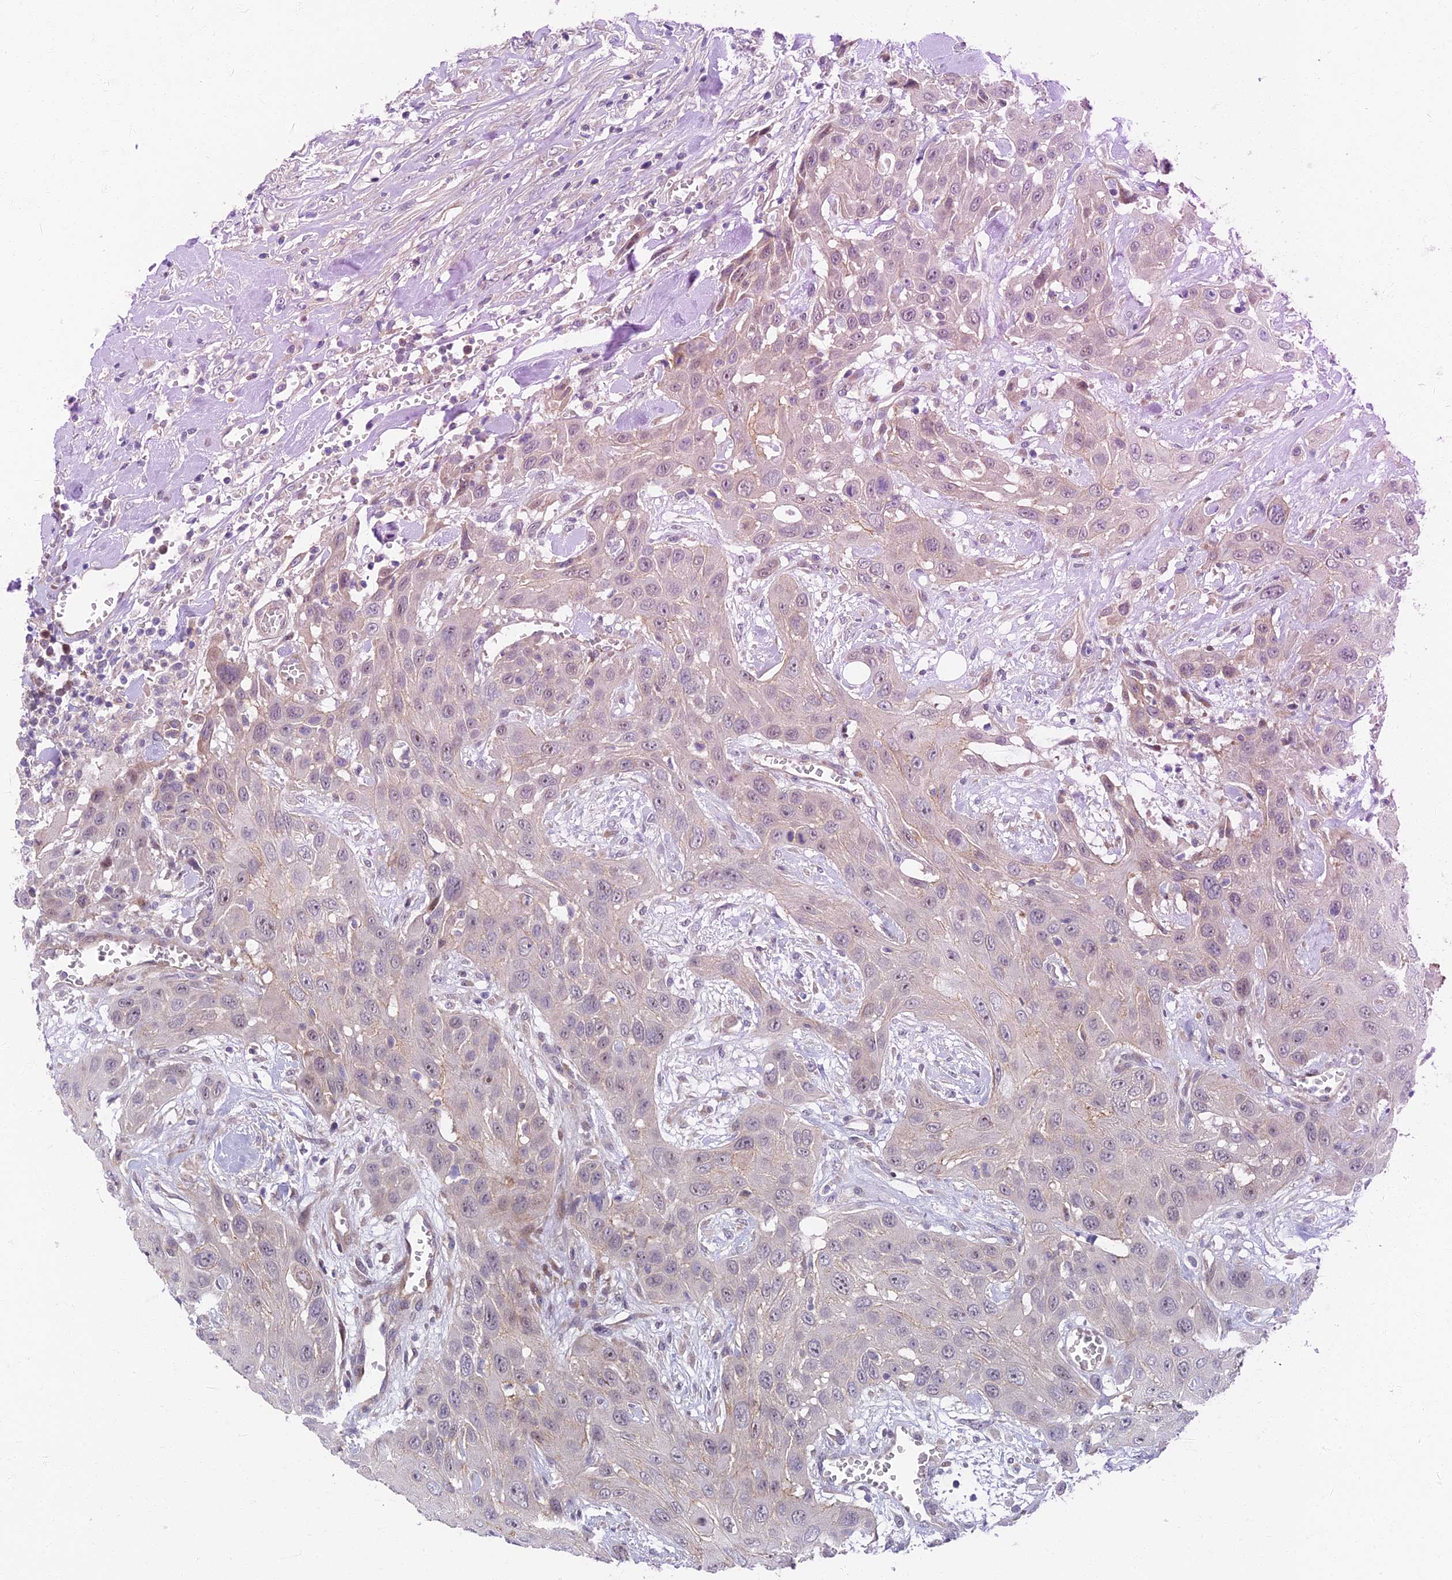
{"staining": {"intensity": "negative", "quantity": "none", "location": "none"}, "tissue": "head and neck cancer", "cell_type": "Tumor cells", "image_type": "cancer", "snomed": [{"axis": "morphology", "description": "Squamous cell carcinoma, NOS"}, {"axis": "topography", "description": "Head-Neck"}], "caption": "A high-resolution micrograph shows immunohistochemistry (IHC) staining of head and neck cancer (squamous cell carcinoma), which shows no significant staining in tumor cells.", "gene": "RHBDL2", "patient": {"sex": "male", "age": 81}}